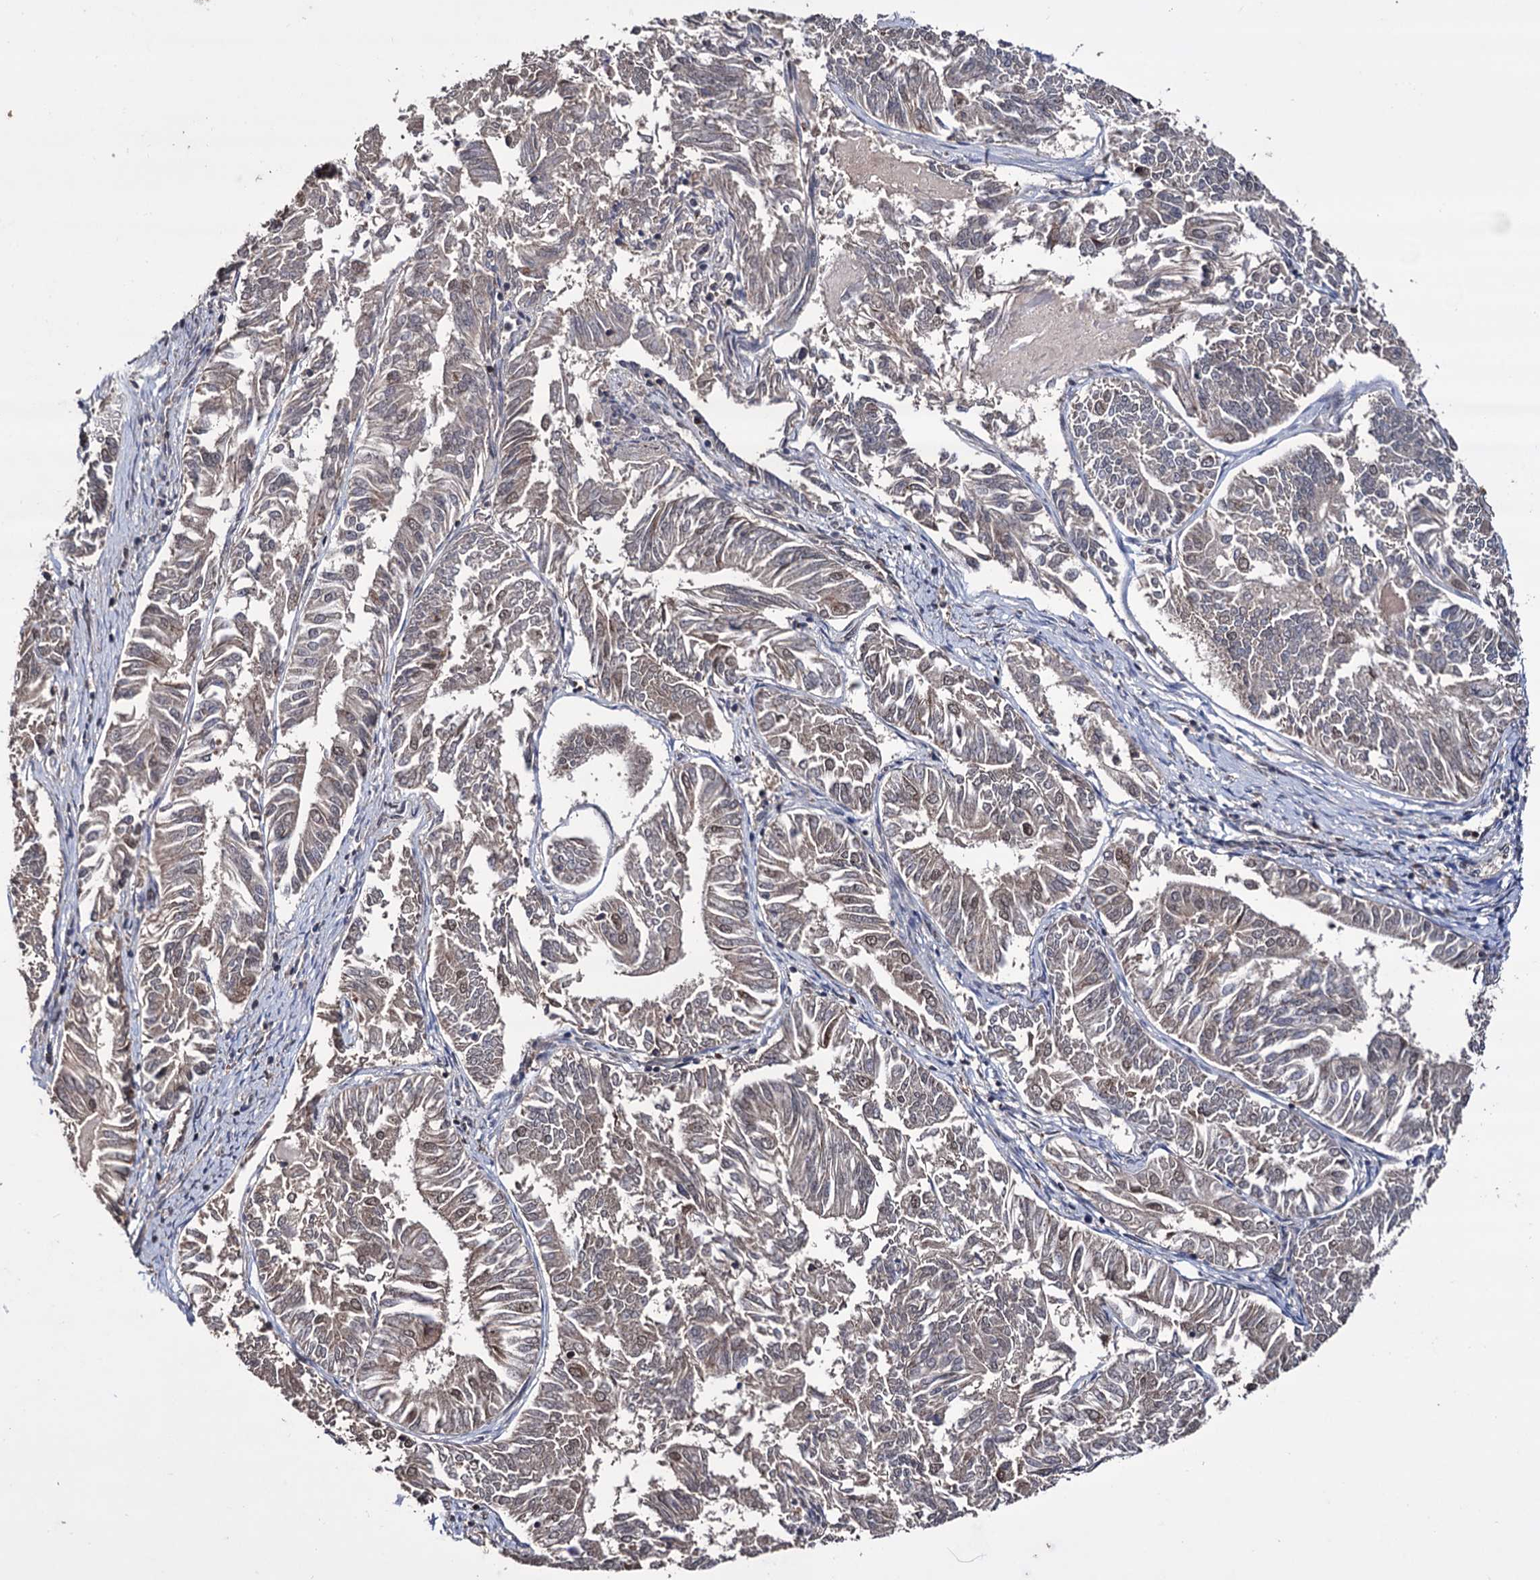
{"staining": {"intensity": "weak", "quantity": "25%-75%", "location": "cytoplasmic/membranous"}, "tissue": "endometrial cancer", "cell_type": "Tumor cells", "image_type": "cancer", "snomed": [{"axis": "morphology", "description": "Adenocarcinoma, NOS"}, {"axis": "topography", "description": "Endometrium"}], "caption": "Endometrial cancer tissue shows weak cytoplasmic/membranous positivity in about 25%-75% of tumor cells, visualized by immunohistochemistry. Using DAB (brown) and hematoxylin (blue) stains, captured at high magnification using brightfield microscopy.", "gene": "KLF5", "patient": {"sex": "female", "age": 58}}